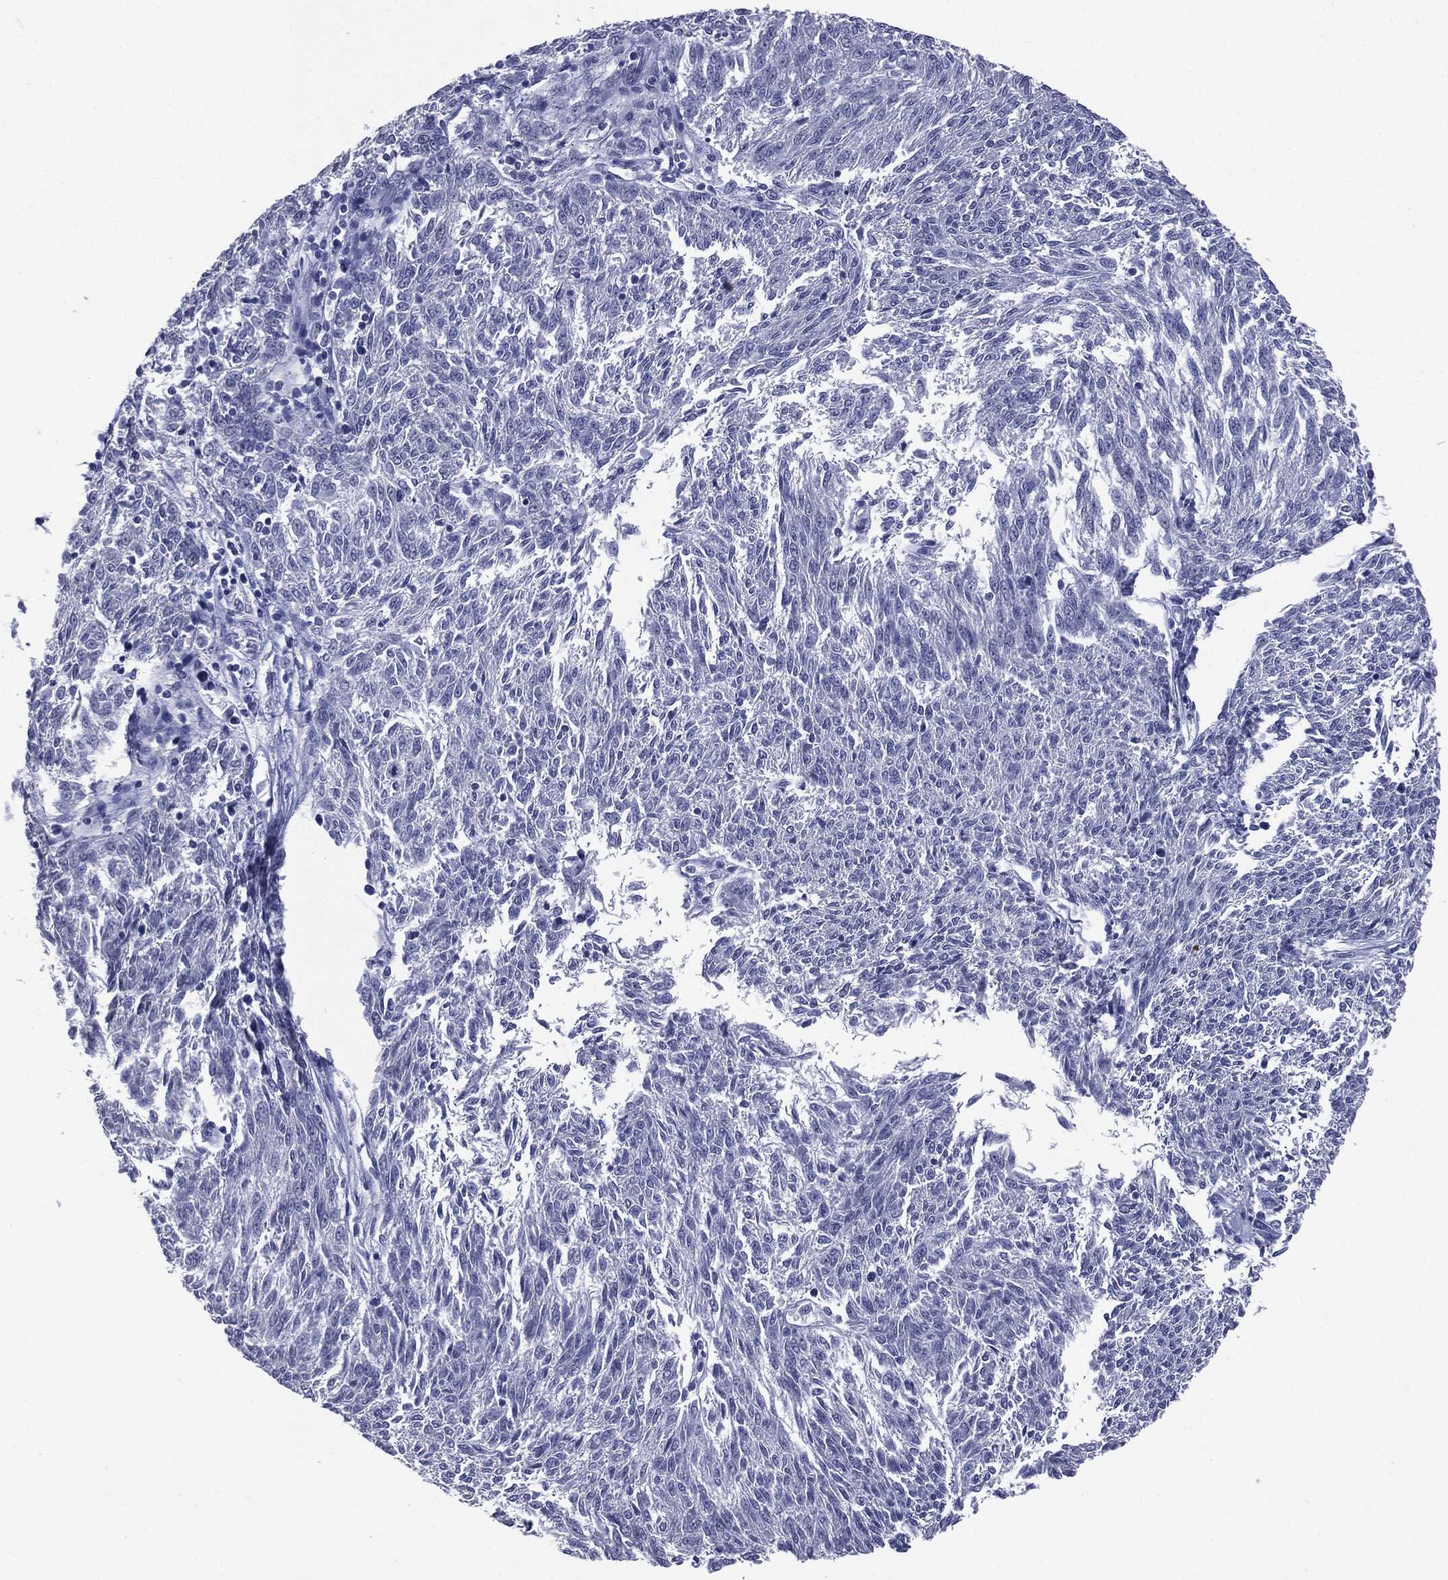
{"staining": {"intensity": "negative", "quantity": "none", "location": "none"}, "tissue": "melanoma", "cell_type": "Tumor cells", "image_type": "cancer", "snomed": [{"axis": "morphology", "description": "Malignant melanoma, NOS"}, {"axis": "topography", "description": "Skin"}], "caption": "Immunohistochemical staining of human malignant melanoma shows no significant expression in tumor cells.", "gene": "TSHB", "patient": {"sex": "female", "age": 72}}